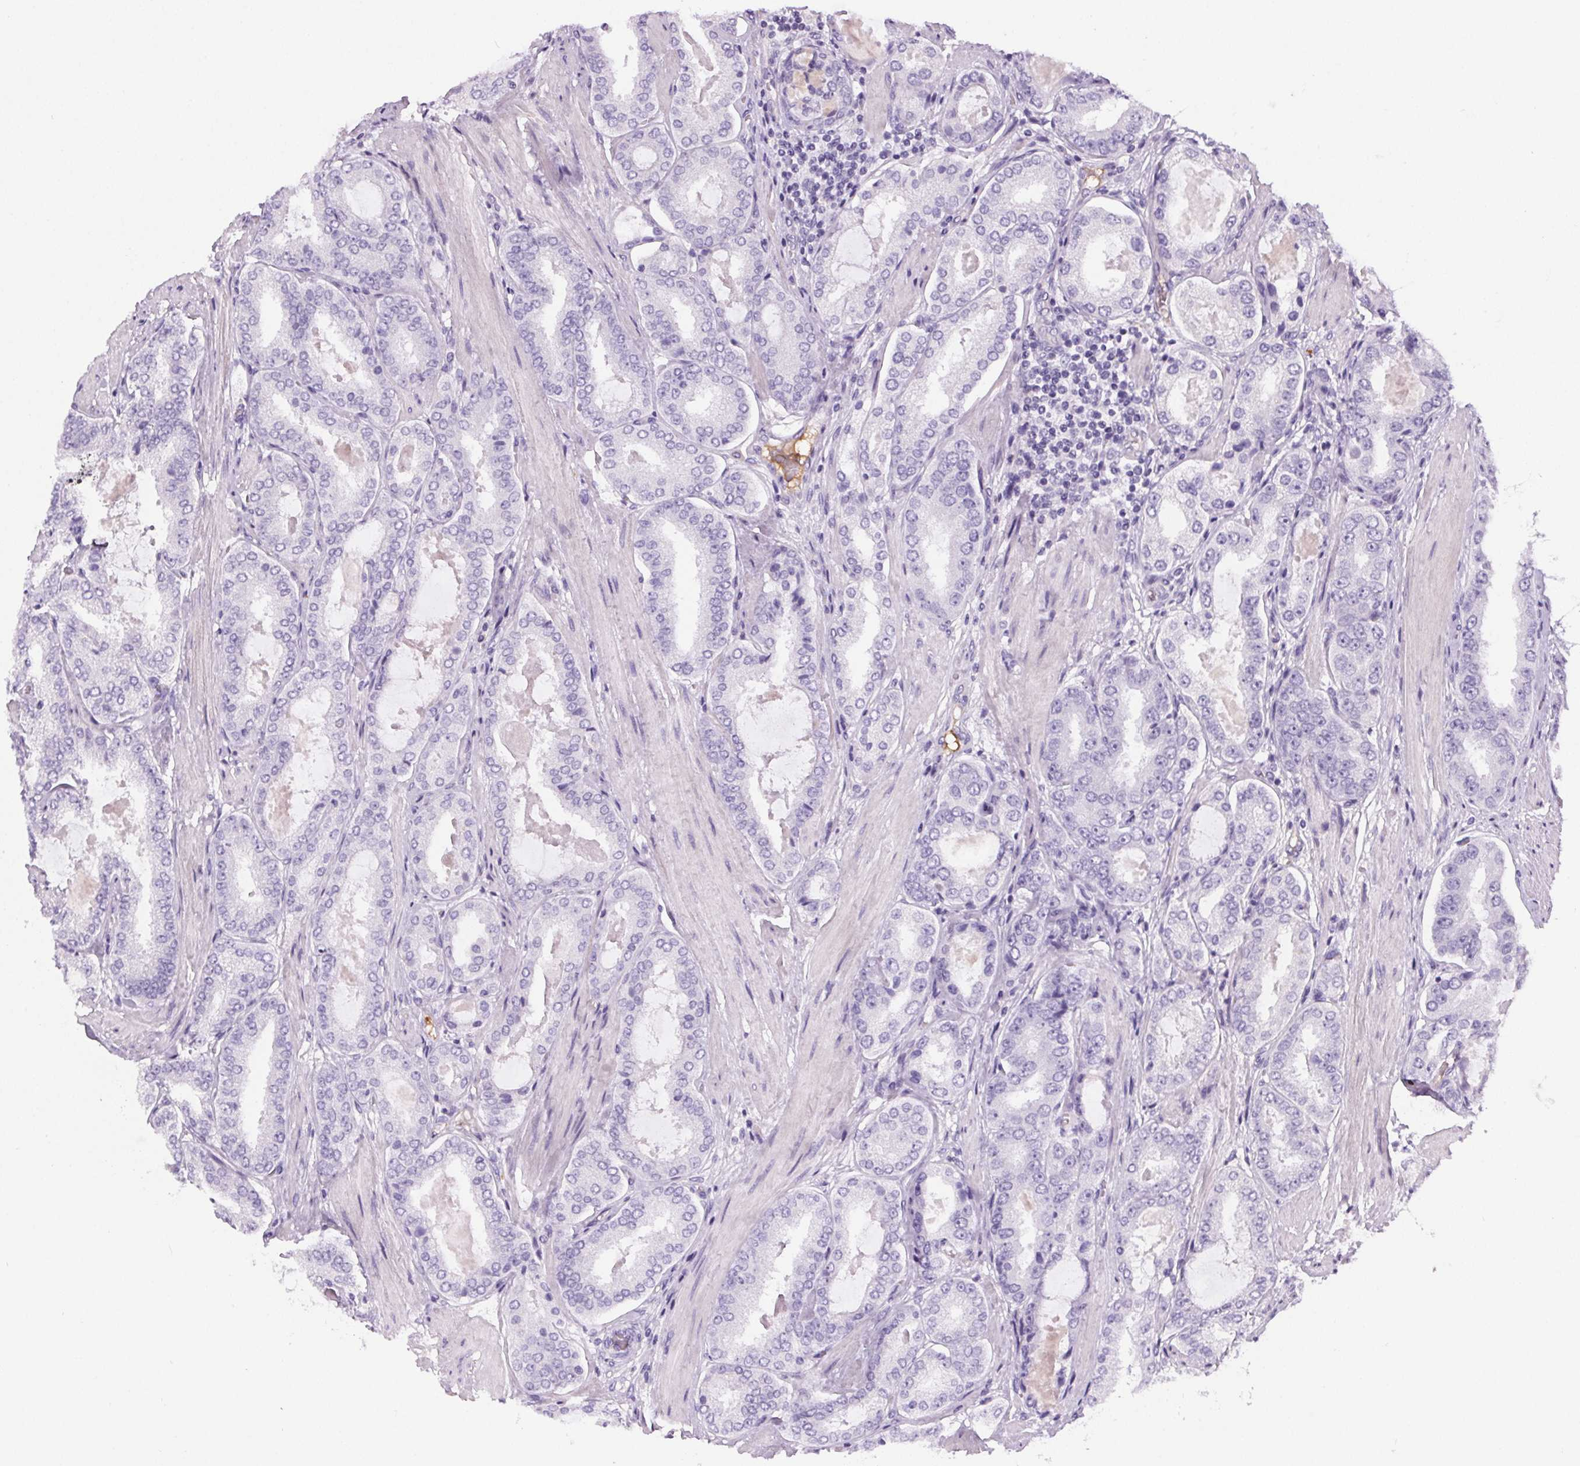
{"staining": {"intensity": "negative", "quantity": "none", "location": "none"}, "tissue": "prostate cancer", "cell_type": "Tumor cells", "image_type": "cancer", "snomed": [{"axis": "morphology", "description": "Adenocarcinoma, High grade"}, {"axis": "topography", "description": "Prostate"}], "caption": "A micrograph of prostate high-grade adenocarcinoma stained for a protein exhibits no brown staining in tumor cells. Nuclei are stained in blue.", "gene": "CD5L", "patient": {"sex": "male", "age": 63}}